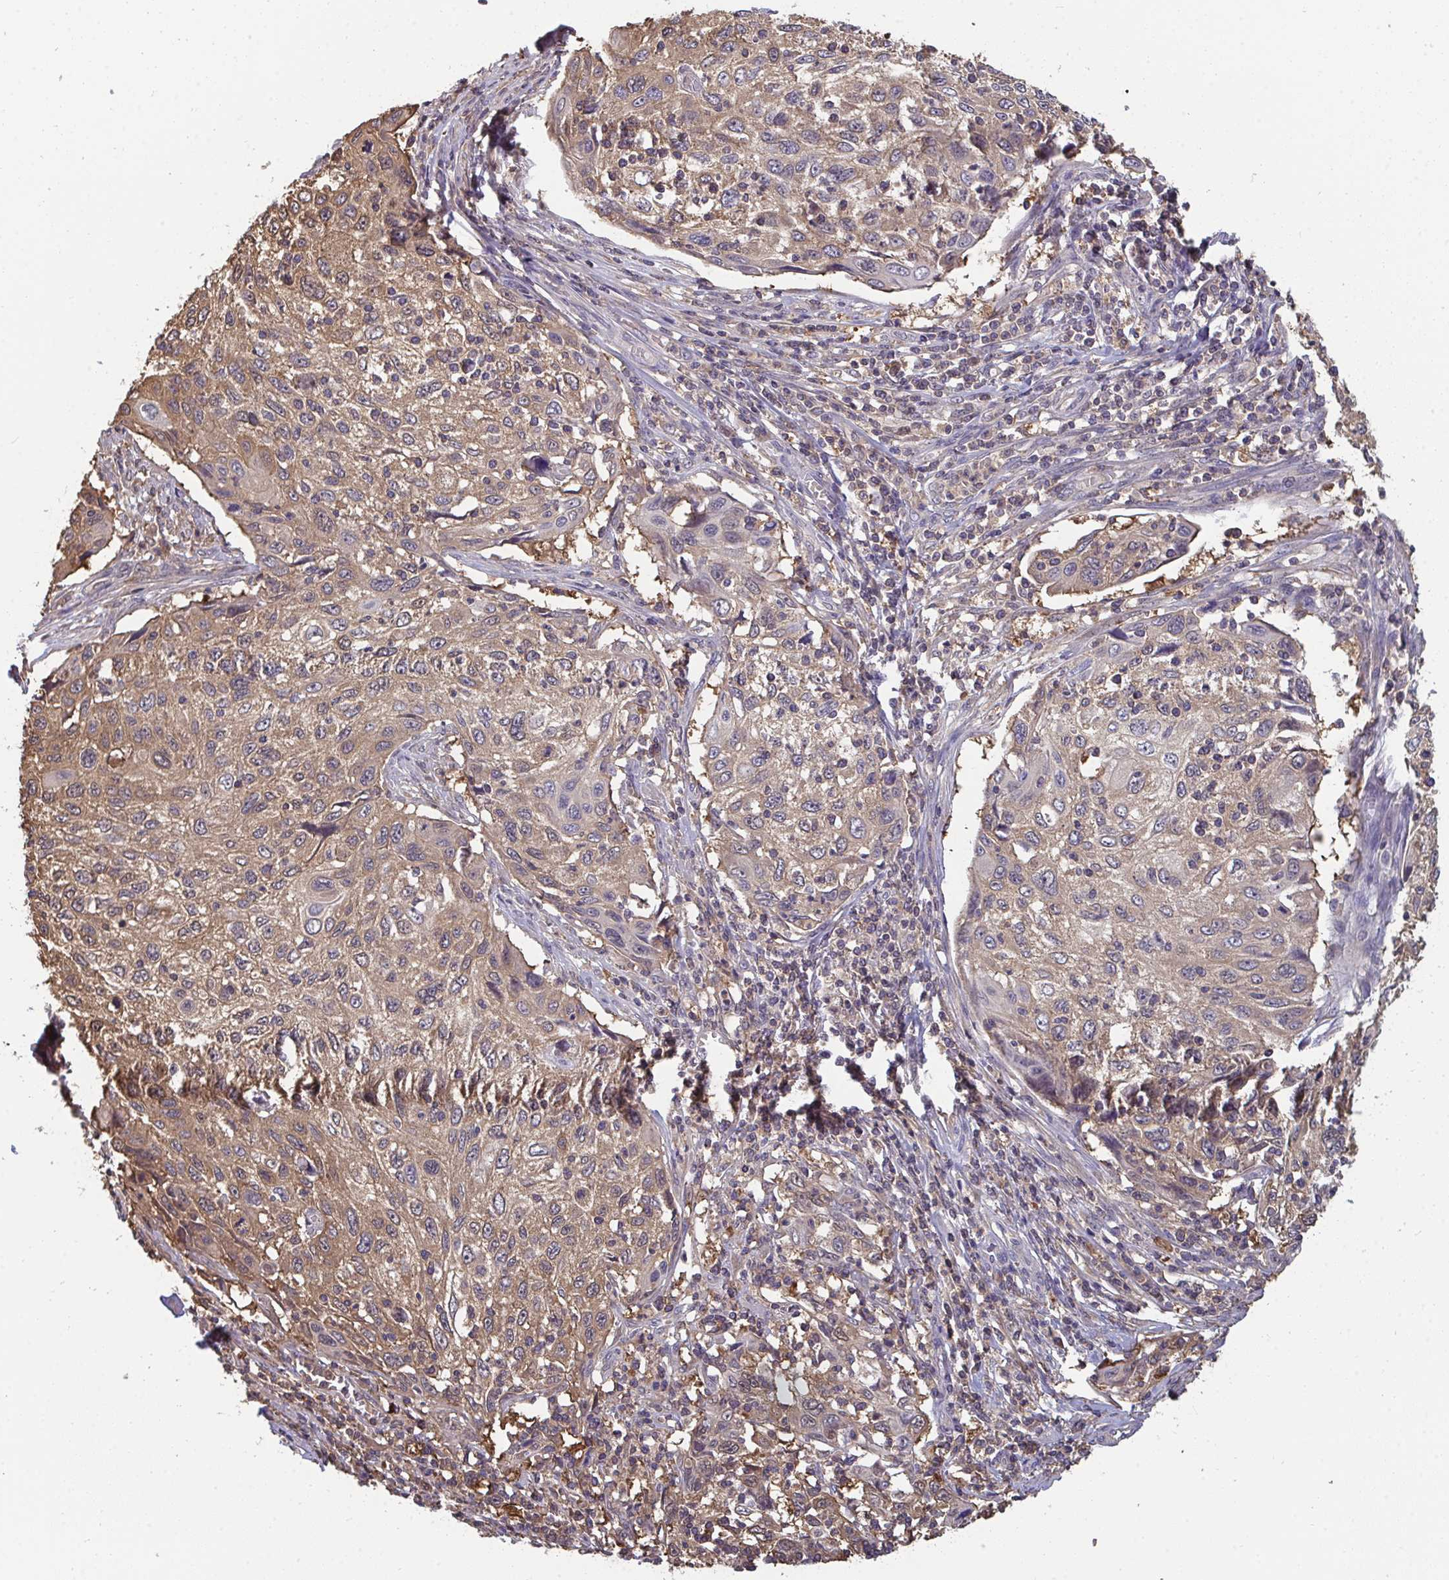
{"staining": {"intensity": "moderate", "quantity": "25%-75%", "location": "cytoplasmic/membranous,nuclear"}, "tissue": "cervical cancer", "cell_type": "Tumor cells", "image_type": "cancer", "snomed": [{"axis": "morphology", "description": "Squamous cell carcinoma, NOS"}, {"axis": "topography", "description": "Cervix"}], "caption": "DAB immunohistochemical staining of cervical cancer shows moderate cytoplasmic/membranous and nuclear protein positivity in about 25%-75% of tumor cells.", "gene": "TTC9C", "patient": {"sex": "female", "age": 70}}